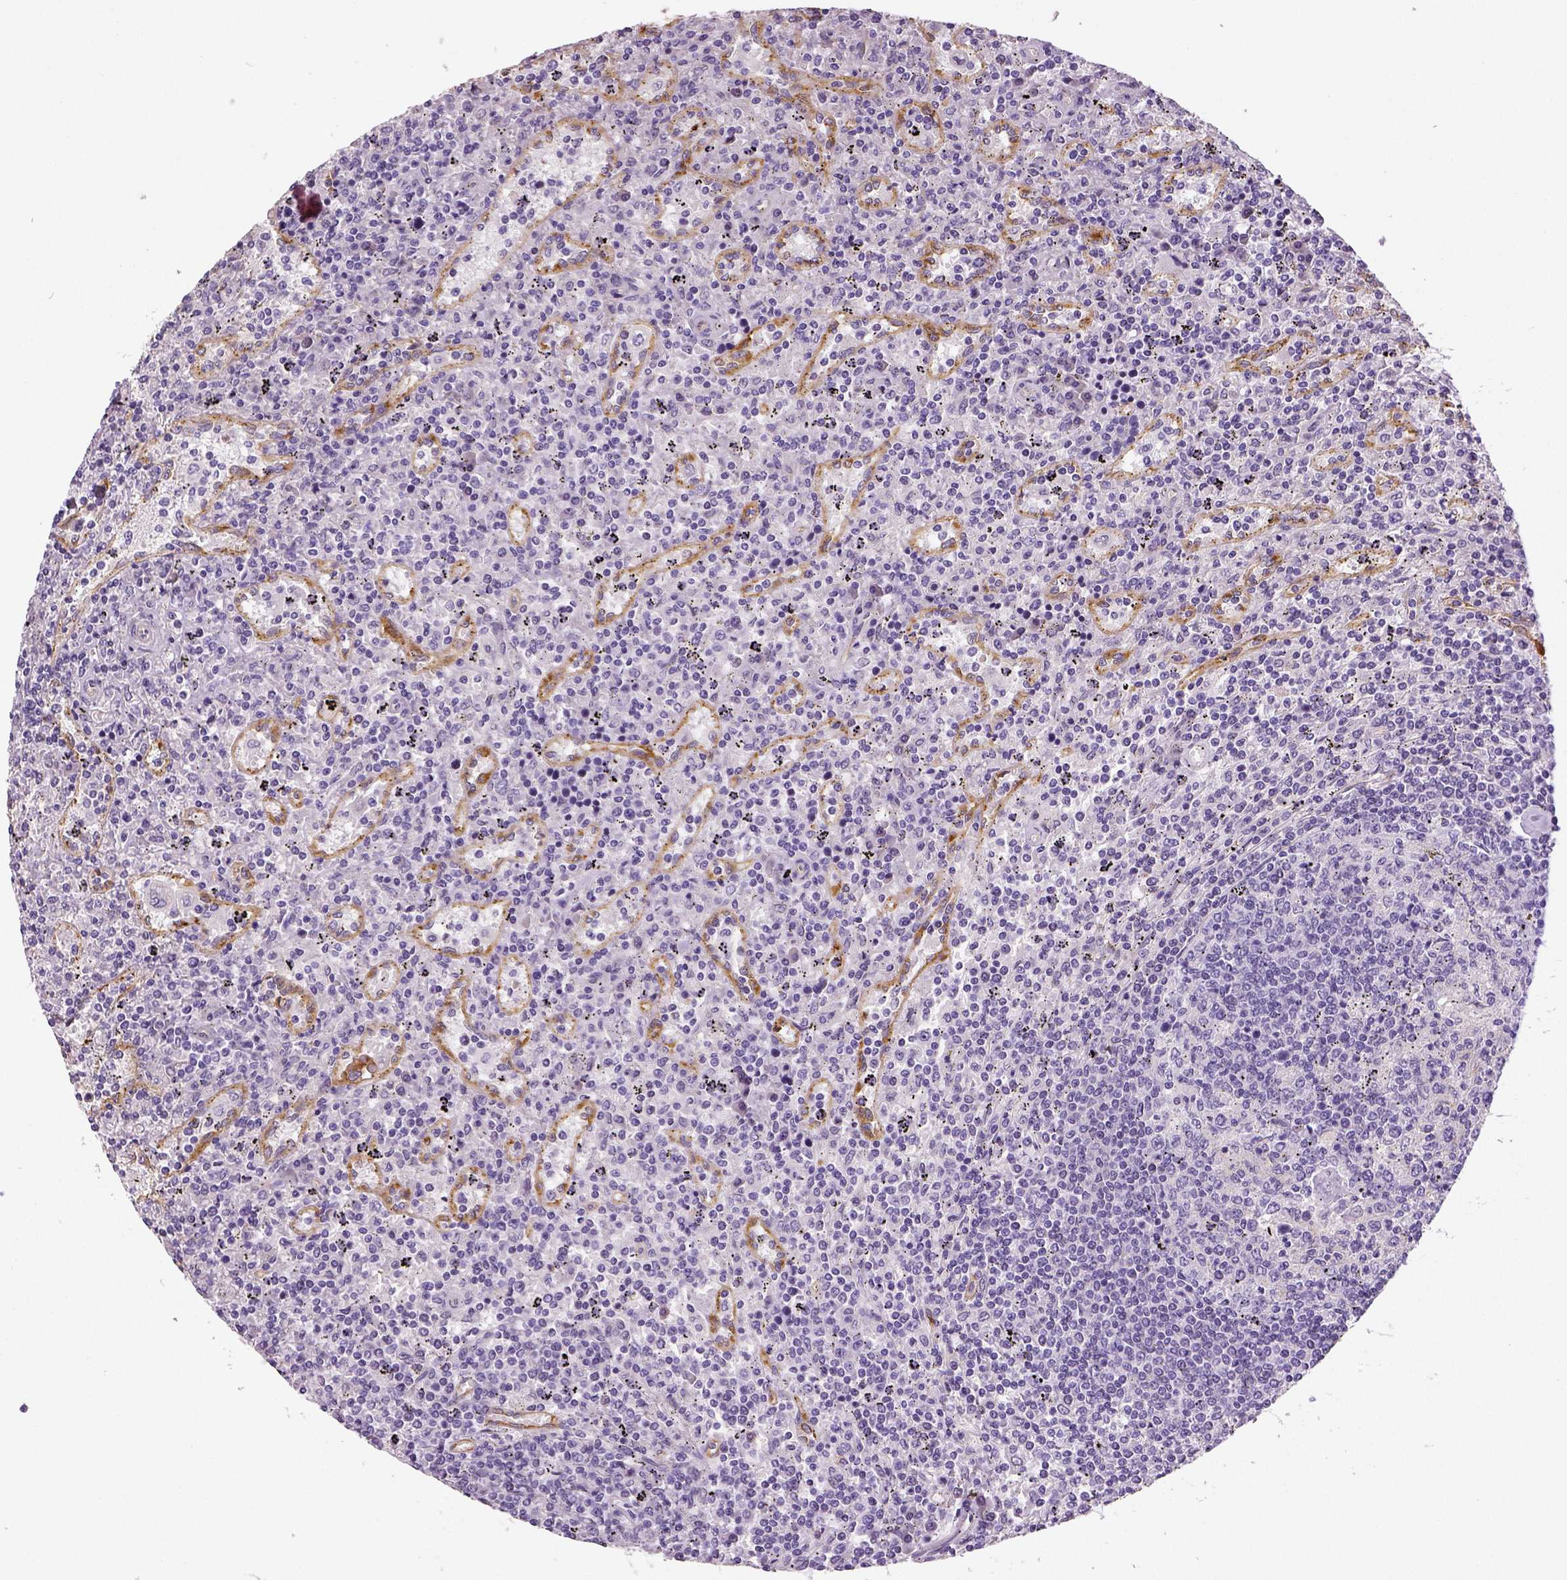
{"staining": {"intensity": "negative", "quantity": "none", "location": "none"}, "tissue": "lymphoma", "cell_type": "Tumor cells", "image_type": "cancer", "snomed": [{"axis": "morphology", "description": "Malignant lymphoma, non-Hodgkin's type, Low grade"}, {"axis": "topography", "description": "Spleen"}], "caption": "Immunohistochemical staining of malignant lymphoma, non-Hodgkin's type (low-grade) reveals no significant expression in tumor cells.", "gene": "TSPAN7", "patient": {"sex": "male", "age": 62}}